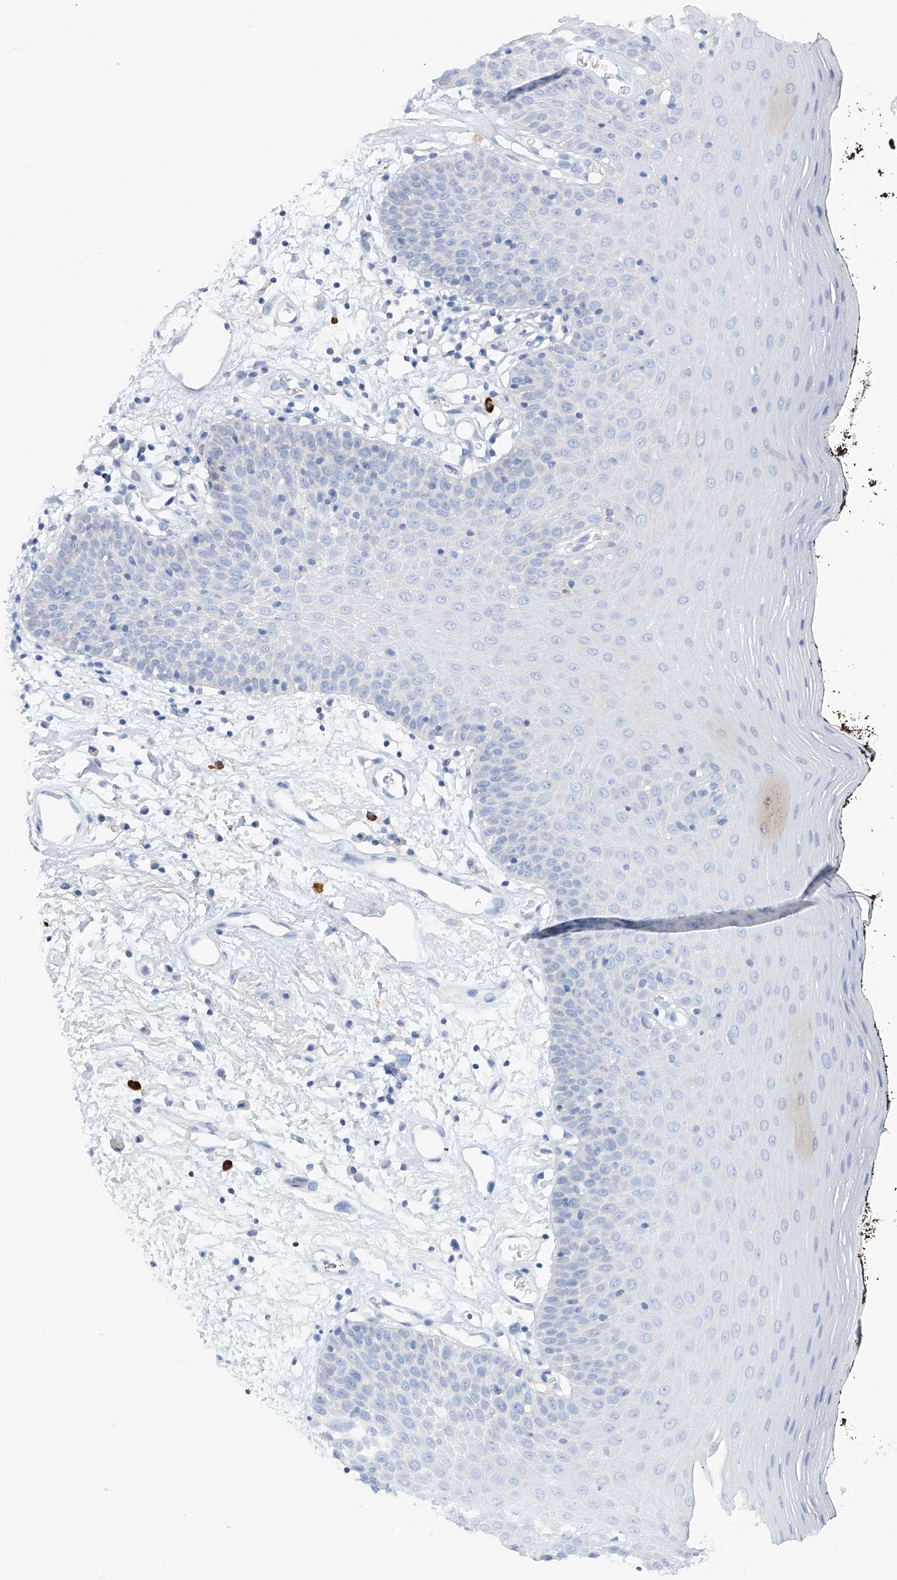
{"staining": {"intensity": "negative", "quantity": "none", "location": "none"}, "tissue": "oral mucosa", "cell_type": "Squamous epithelial cells", "image_type": "normal", "snomed": [{"axis": "morphology", "description": "Normal tissue, NOS"}, {"axis": "topography", "description": "Oral tissue"}], "caption": "Immunohistochemistry of normal human oral mucosa reveals no positivity in squamous epithelial cells. (DAB immunohistochemistry (IHC), high magnification).", "gene": "POMGNT2", "patient": {"sex": "male", "age": 74}}